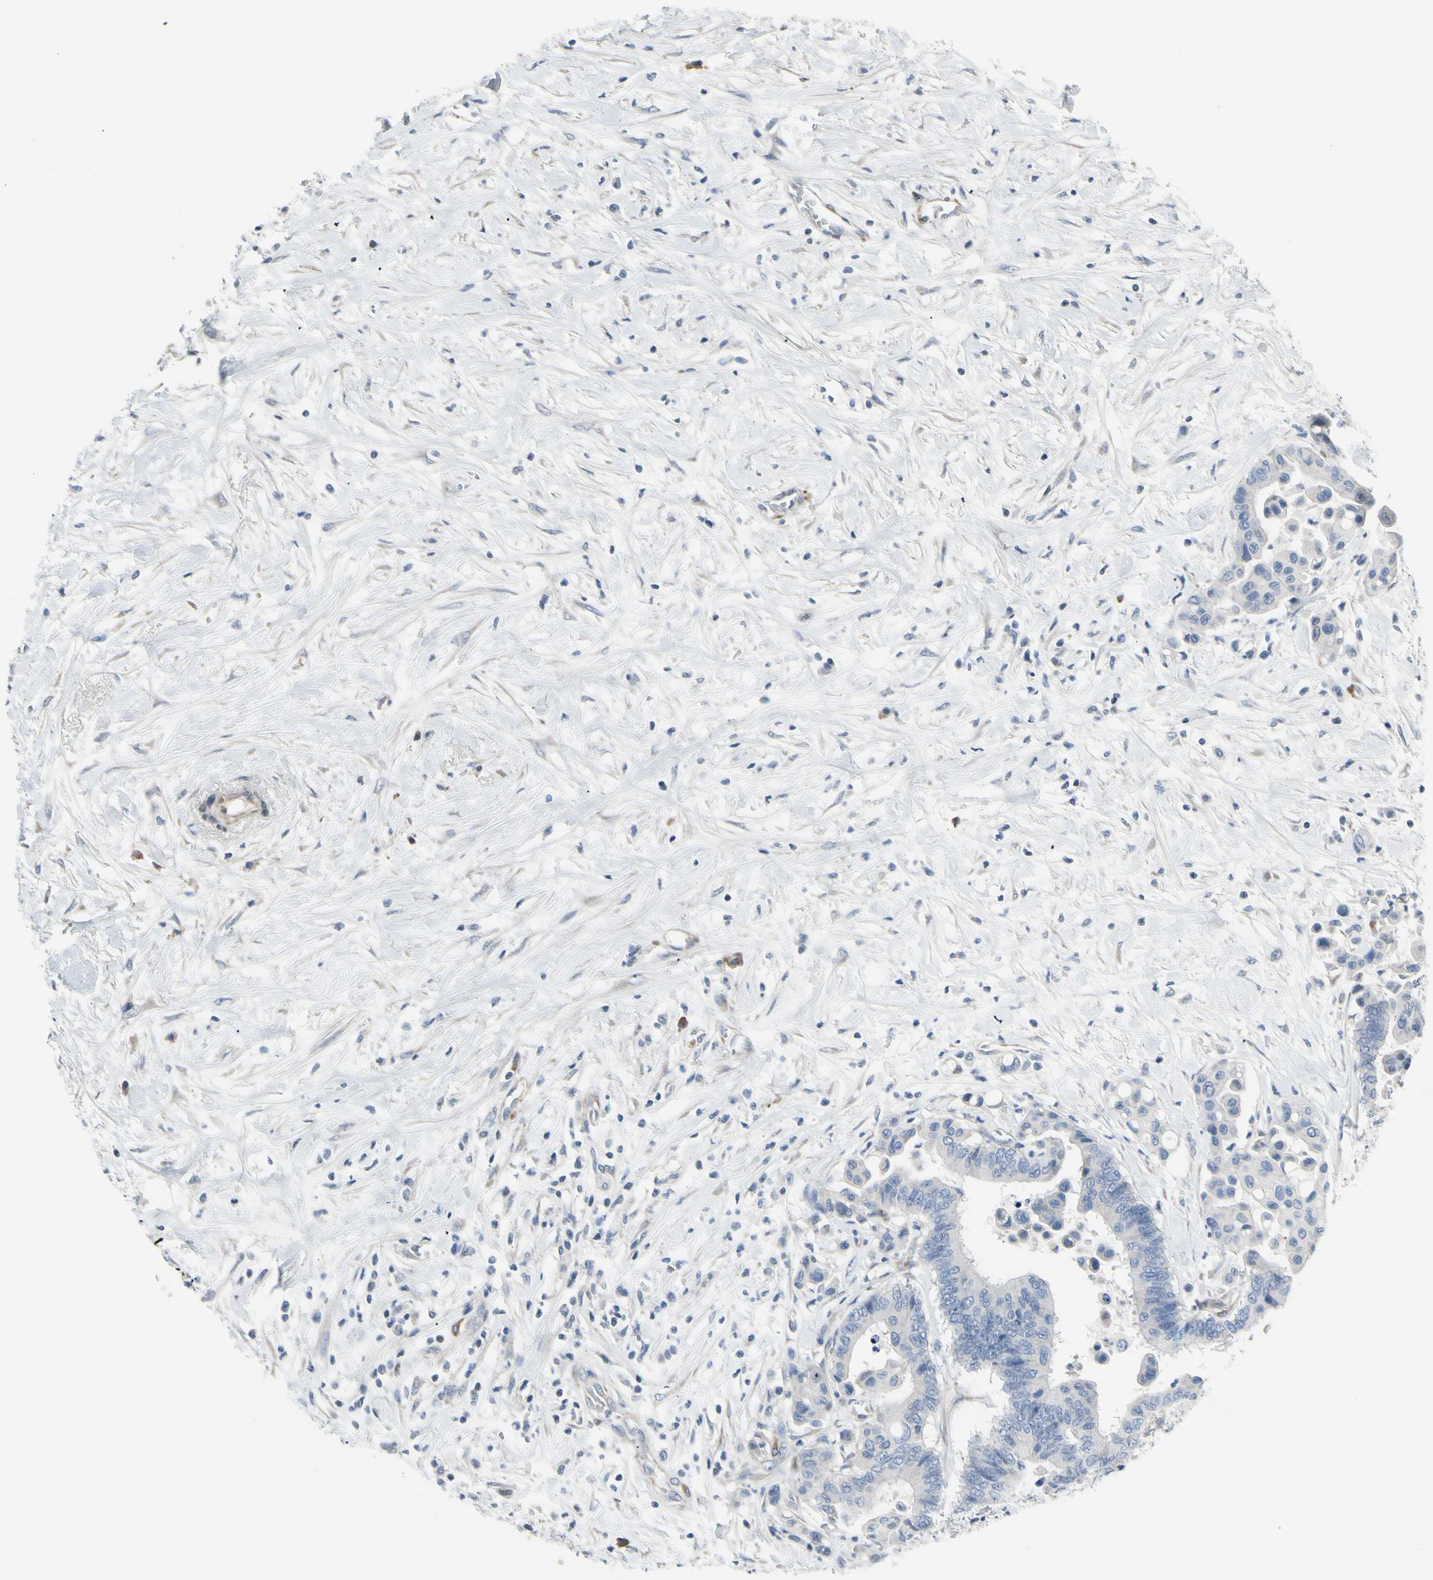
{"staining": {"intensity": "negative", "quantity": "none", "location": "none"}, "tissue": "colorectal cancer", "cell_type": "Tumor cells", "image_type": "cancer", "snomed": [{"axis": "morphology", "description": "Normal tissue, NOS"}, {"axis": "morphology", "description": "Adenocarcinoma, NOS"}, {"axis": "topography", "description": "Colon"}], "caption": "An IHC photomicrograph of adenocarcinoma (colorectal) is shown. There is no staining in tumor cells of adenocarcinoma (colorectal).", "gene": "MAP2", "patient": {"sex": "male", "age": 82}}